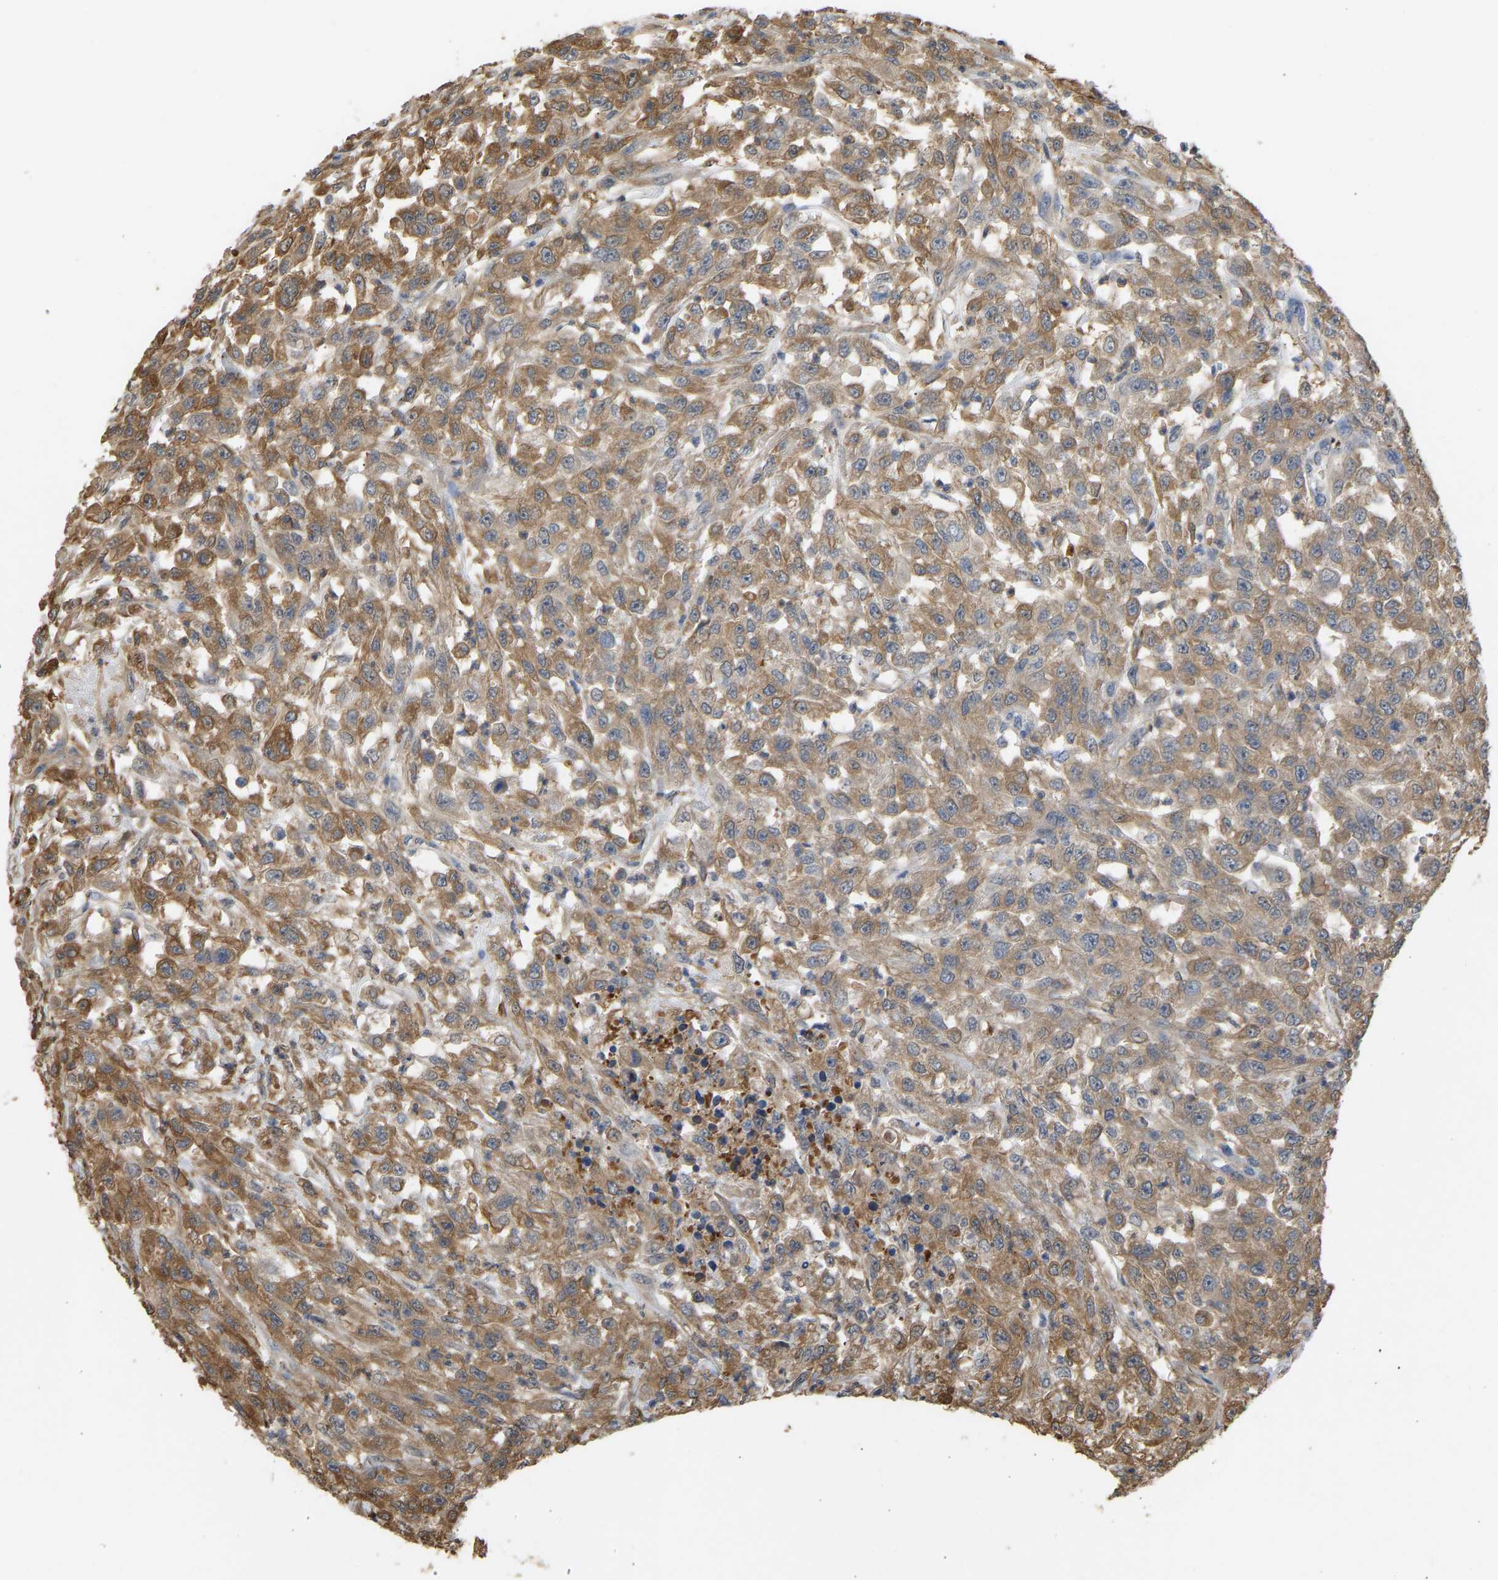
{"staining": {"intensity": "moderate", "quantity": ">75%", "location": "cytoplasmic/membranous"}, "tissue": "urothelial cancer", "cell_type": "Tumor cells", "image_type": "cancer", "snomed": [{"axis": "morphology", "description": "Urothelial carcinoma, High grade"}, {"axis": "topography", "description": "Urinary bladder"}], "caption": "A brown stain labels moderate cytoplasmic/membranous positivity of a protein in urothelial cancer tumor cells.", "gene": "ENO1", "patient": {"sex": "male", "age": 46}}